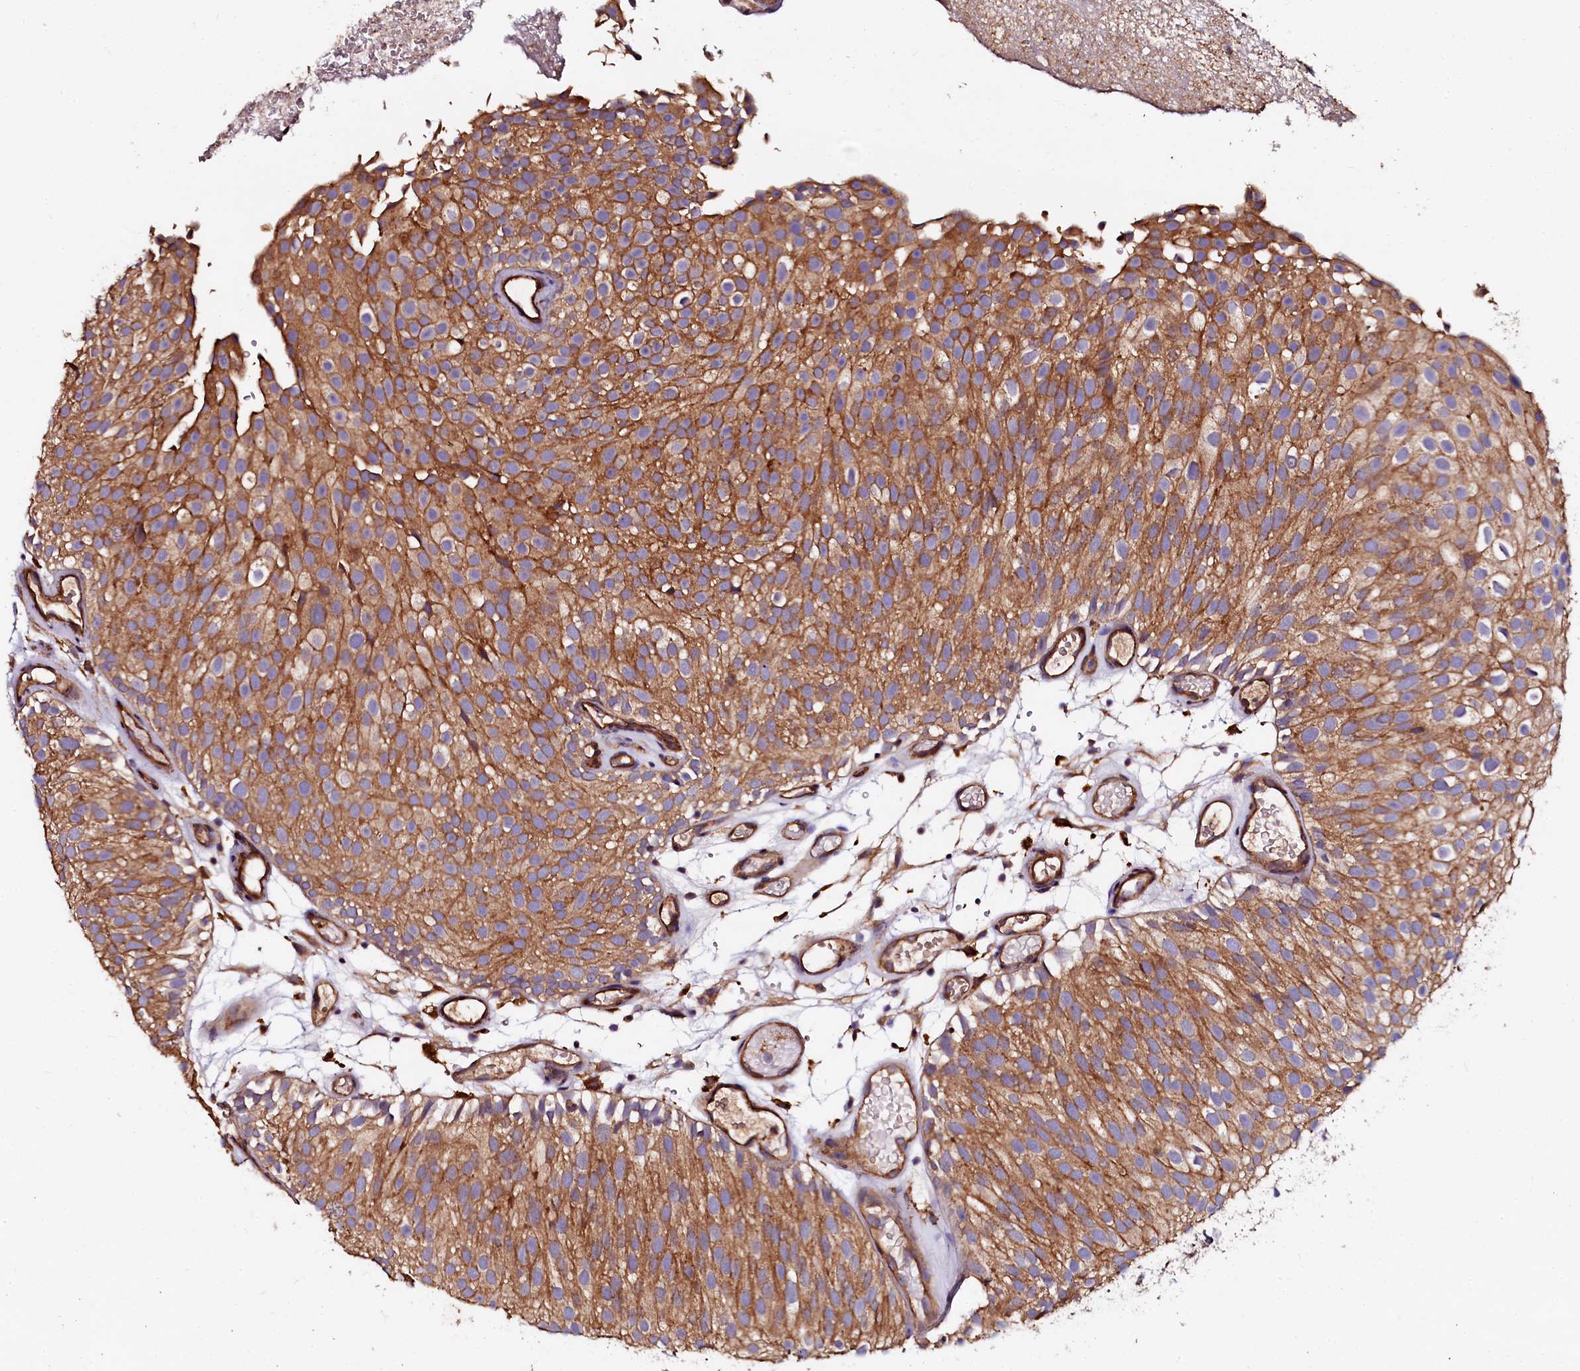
{"staining": {"intensity": "moderate", "quantity": ">75%", "location": "cytoplasmic/membranous"}, "tissue": "urothelial cancer", "cell_type": "Tumor cells", "image_type": "cancer", "snomed": [{"axis": "morphology", "description": "Urothelial carcinoma, Low grade"}, {"axis": "topography", "description": "Urinary bladder"}], "caption": "Brown immunohistochemical staining in human urothelial cancer demonstrates moderate cytoplasmic/membranous expression in approximately >75% of tumor cells.", "gene": "APPL2", "patient": {"sex": "male", "age": 78}}